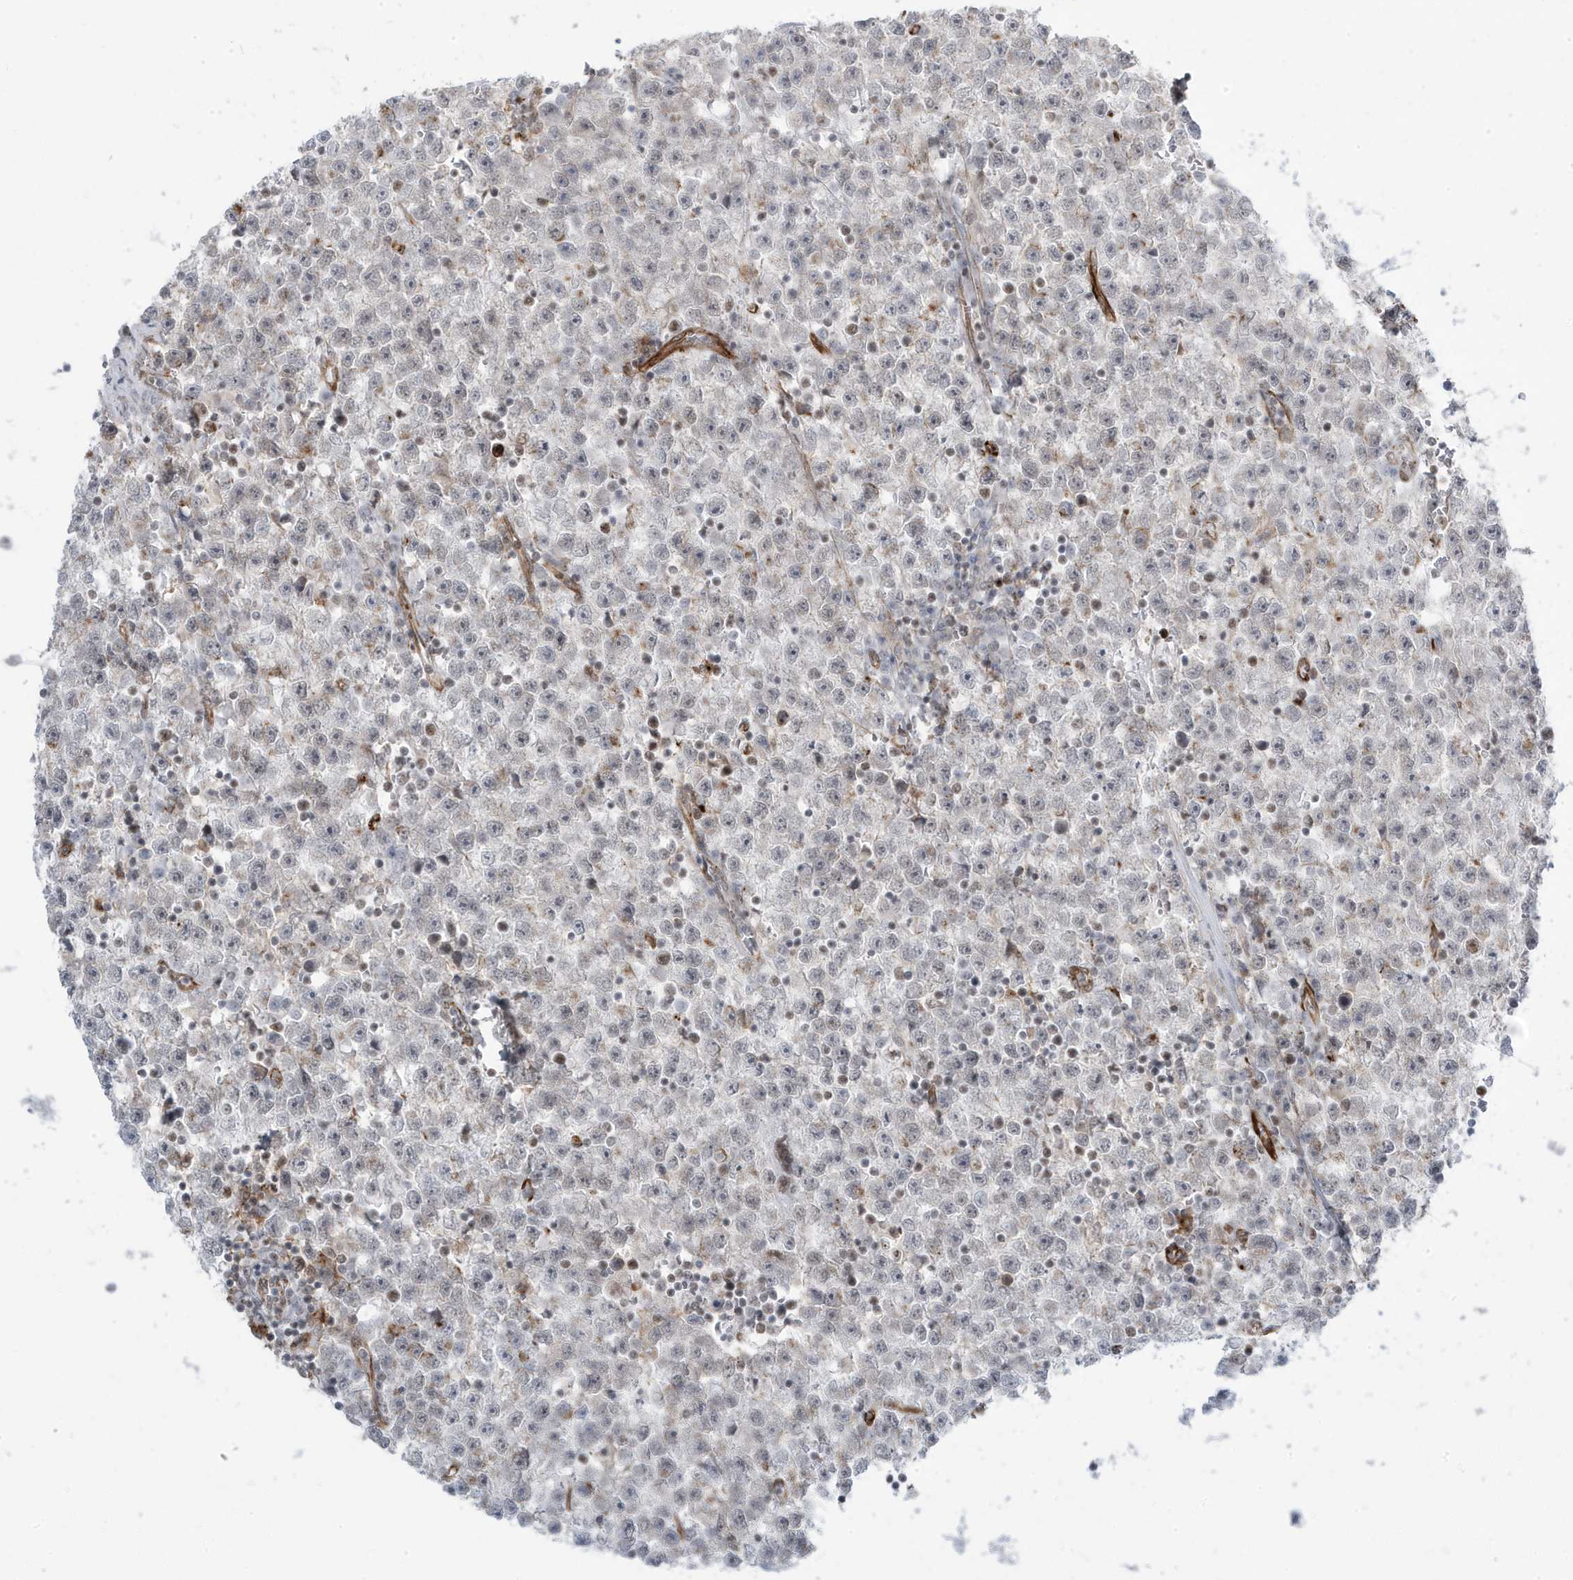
{"staining": {"intensity": "negative", "quantity": "none", "location": "none"}, "tissue": "testis cancer", "cell_type": "Tumor cells", "image_type": "cancer", "snomed": [{"axis": "morphology", "description": "Seminoma, NOS"}, {"axis": "topography", "description": "Testis"}], "caption": "High power microscopy photomicrograph of an IHC micrograph of seminoma (testis), revealing no significant expression in tumor cells.", "gene": "ADAMTSL3", "patient": {"sex": "male", "age": 22}}